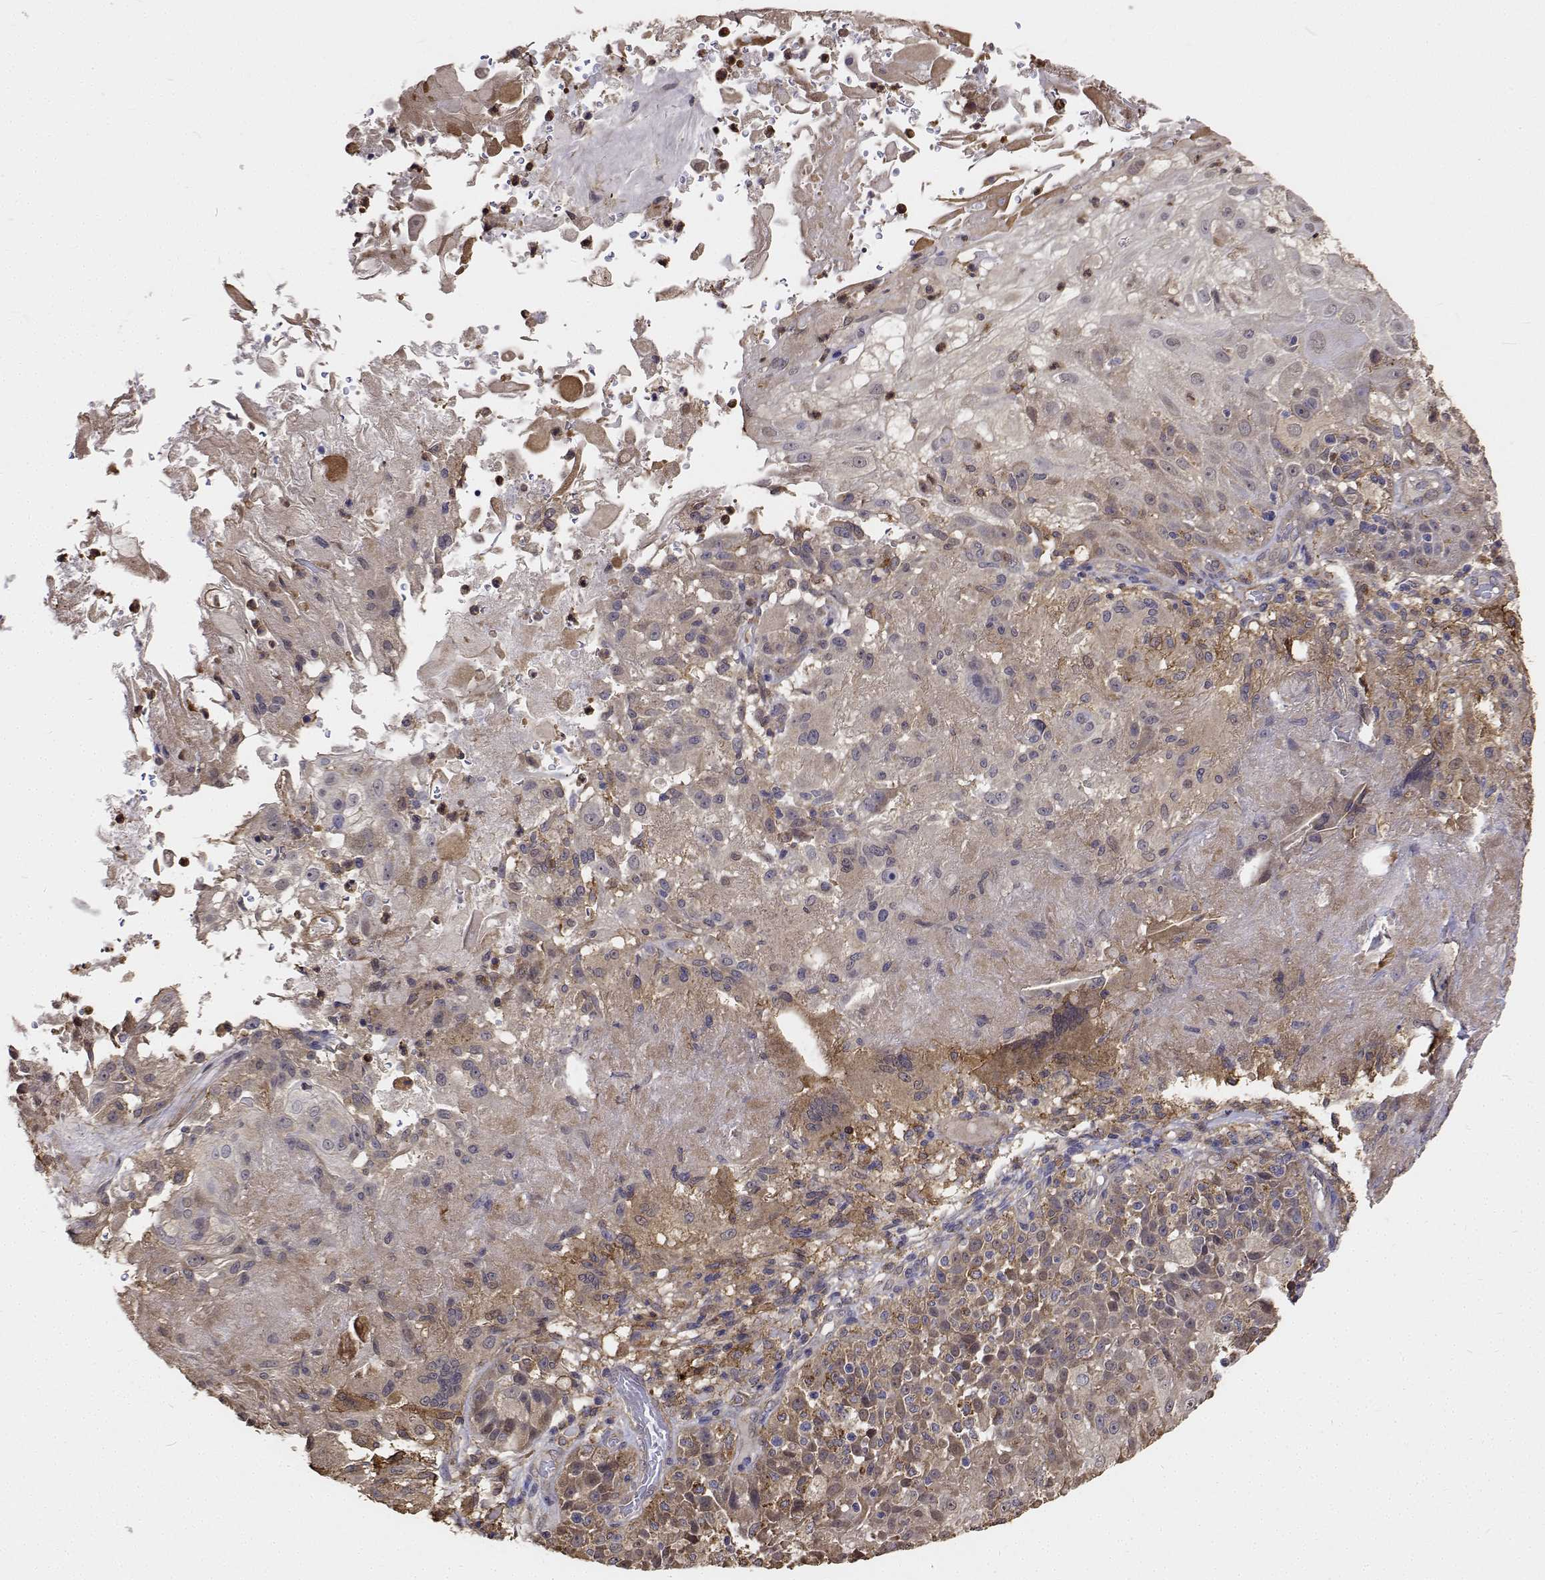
{"staining": {"intensity": "weak", "quantity": "<25%", "location": "cytoplasmic/membranous"}, "tissue": "skin cancer", "cell_type": "Tumor cells", "image_type": "cancer", "snomed": [{"axis": "morphology", "description": "Normal tissue, NOS"}, {"axis": "morphology", "description": "Squamous cell carcinoma, NOS"}, {"axis": "topography", "description": "Skin"}], "caption": "Tumor cells are negative for protein expression in human skin cancer.", "gene": "PCID2", "patient": {"sex": "female", "age": 83}}